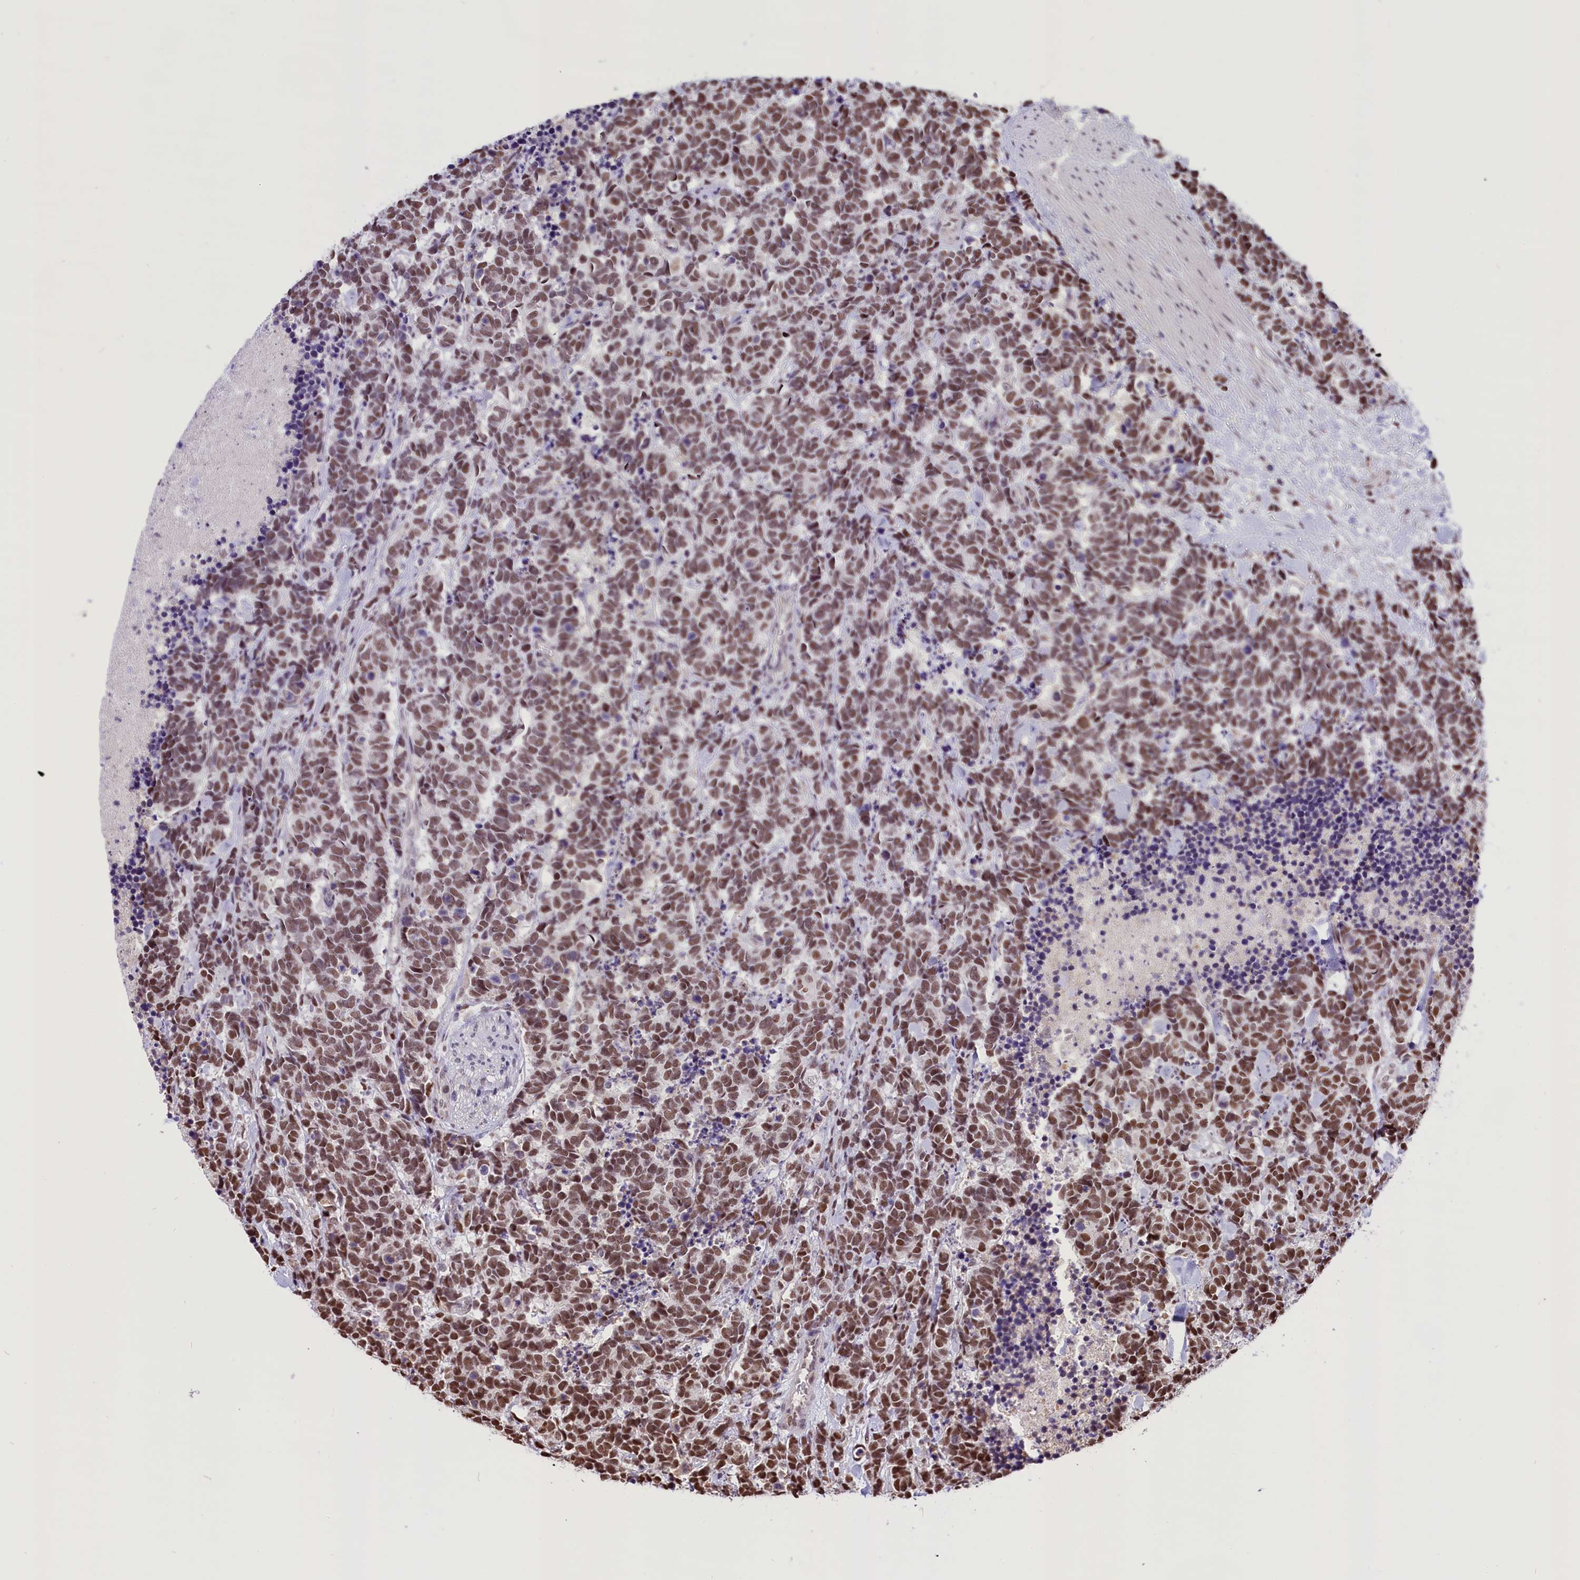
{"staining": {"intensity": "moderate", "quantity": ">75%", "location": "nuclear"}, "tissue": "carcinoid", "cell_type": "Tumor cells", "image_type": "cancer", "snomed": [{"axis": "morphology", "description": "Carcinoma, NOS"}, {"axis": "morphology", "description": "Carcinoid, malignant, NOS"}, {"axis": "topography", "description": "Prostate"}], "caption": "DAB immunohistochemical staining of carcinoma reveals moderate nuclear protein staining in approximately >75% of tumor cells. (DAB IHC, brown staining for protein, blue staining for nuclei).", "gene": "MRPL54", "patient": {"sex": "male", "age": 57}}